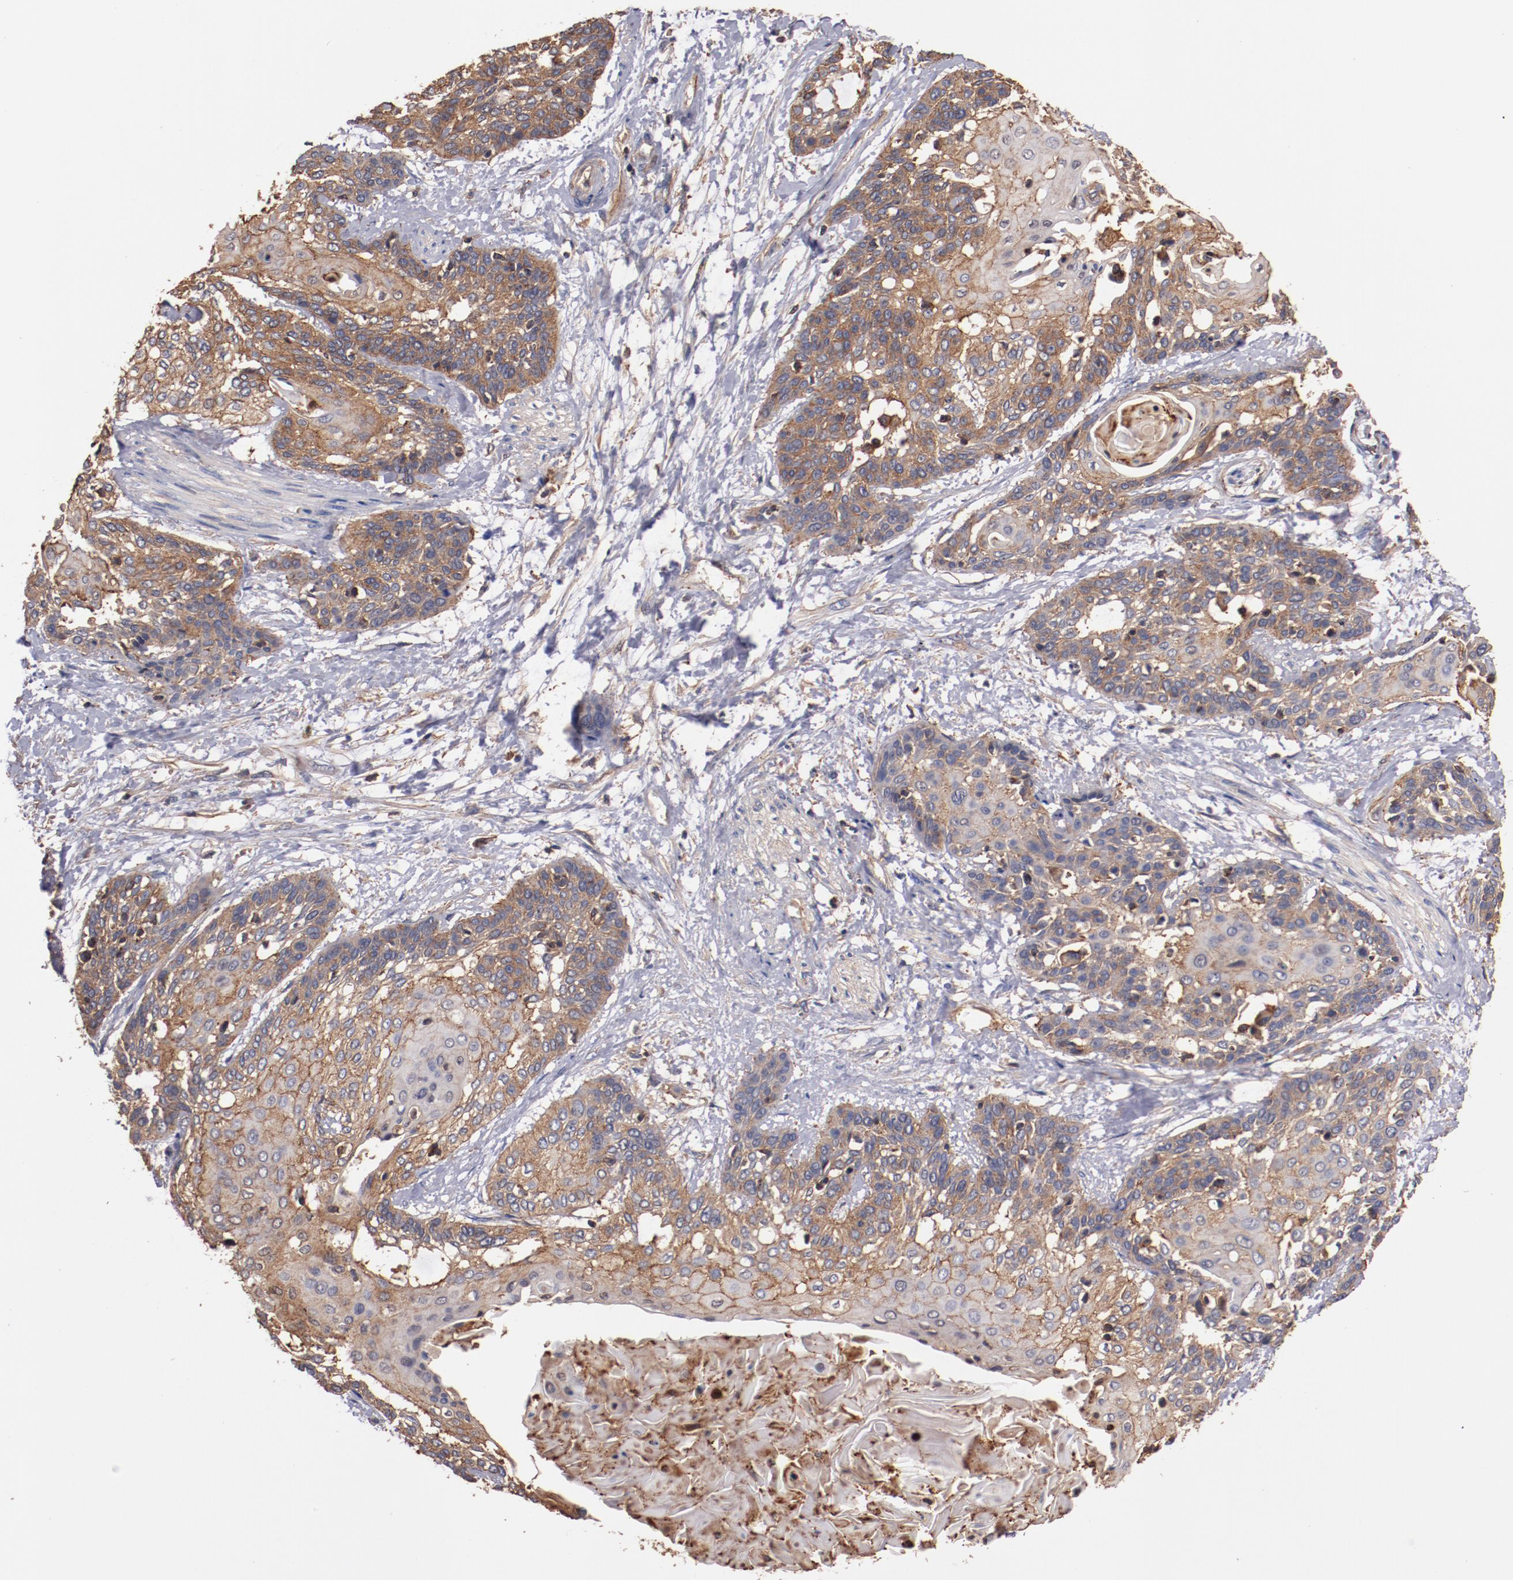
{"staining": {"intensity": "moderate", "quantity": ">75%", "location": "cytoplasmic/membranous"}, "tissue": "cervical cancer", "cell_type": "Tumor cells", "image_type": "cancer", "snomed": [{"axis": "morphology", "description": "Squamous cell carcinoma, NOS"}, {"axis": "topography", "description": "Cervix"}], "caption": "Protein expression analysis of cervical squamous cell carcinoma shows moderate cytoplasmic/membranous expression in approximately >75% of tumor cells.", "gene": "TMOD3", "patient": {"sex": "female", "age": 57}}